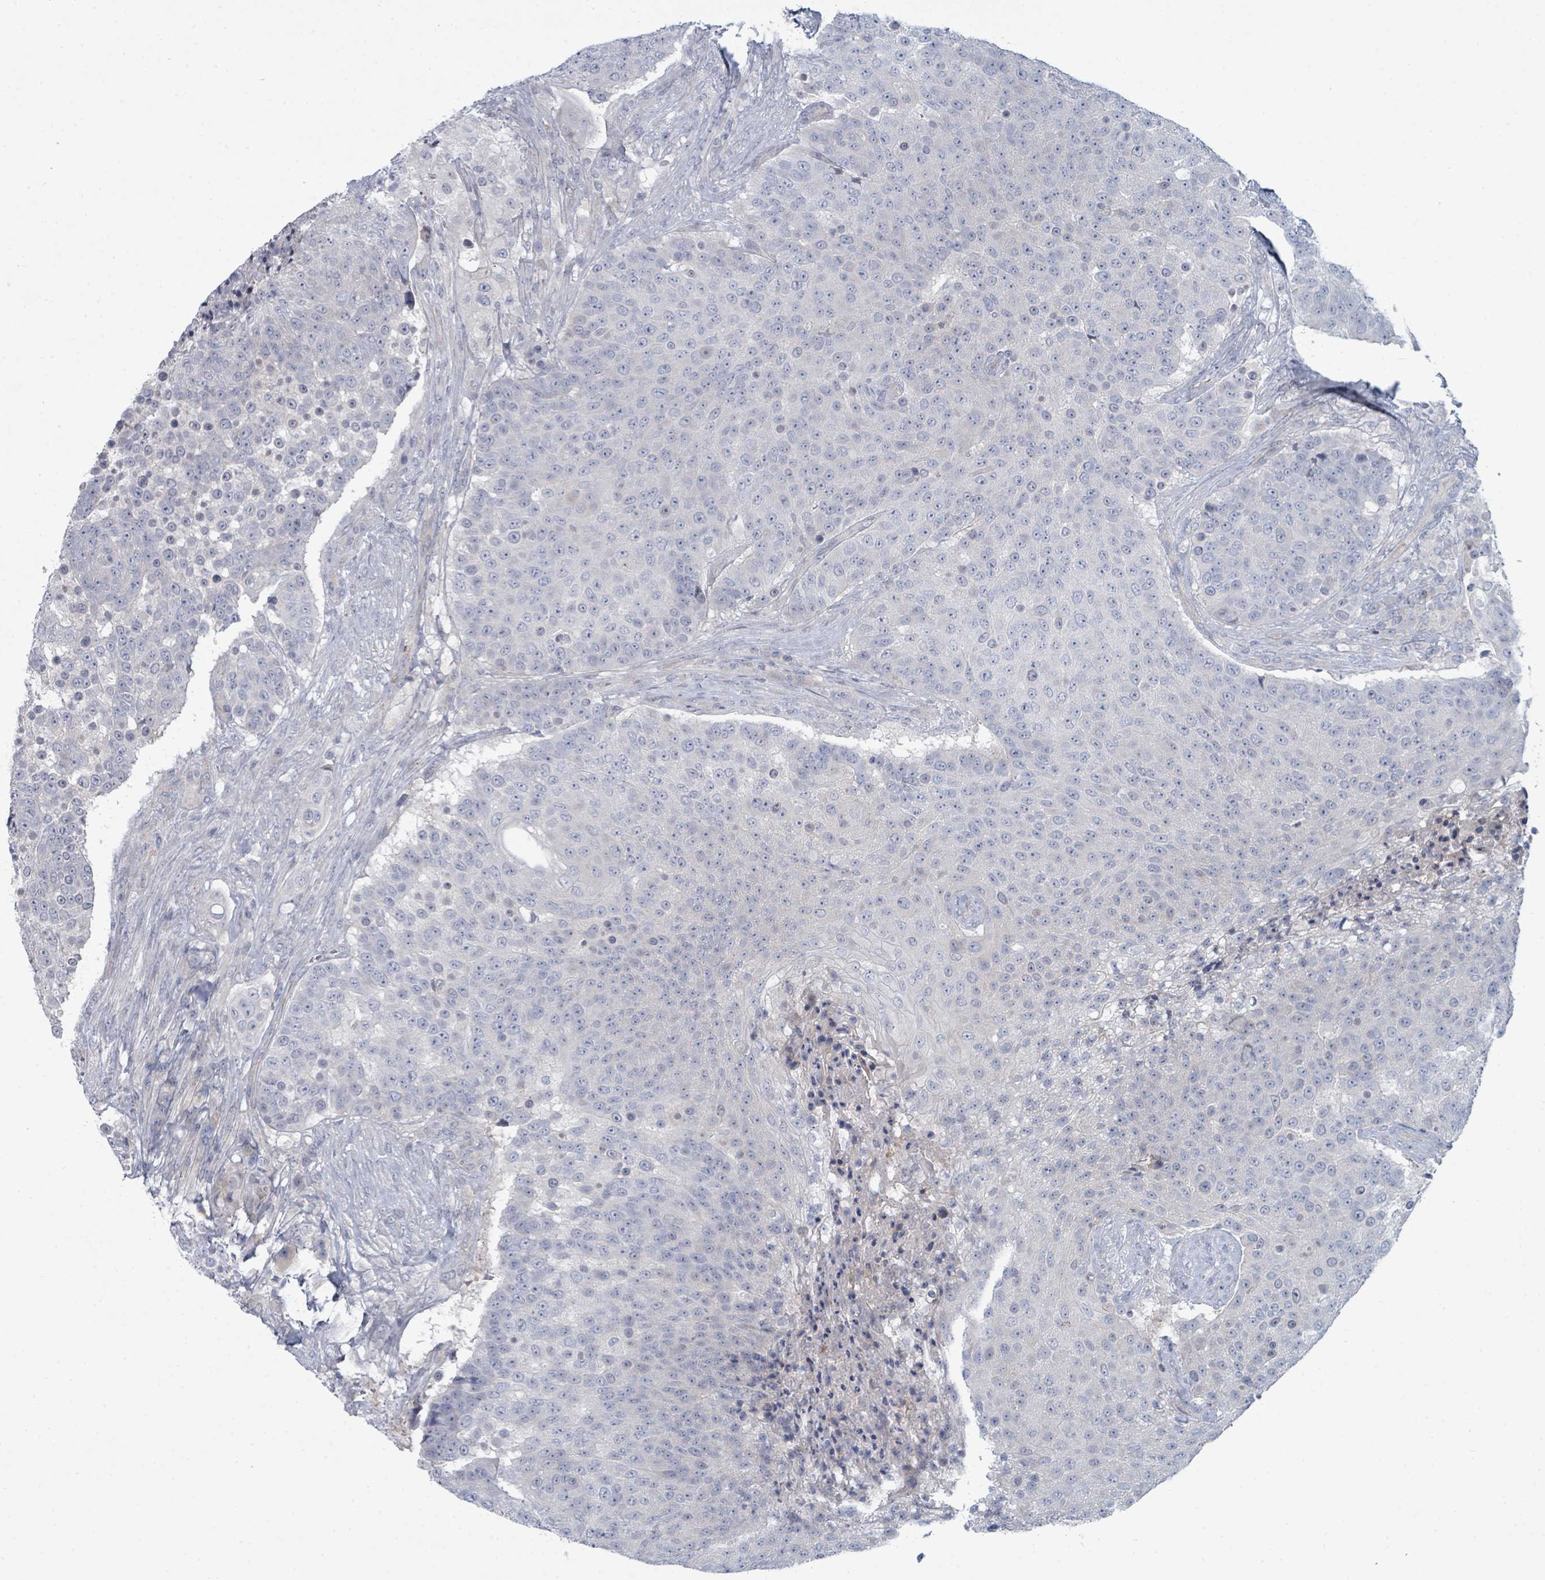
{"staining": {"intensity": "negative", "quantity": "none", "location": "none"}, "tissue": "urothelial cancer", "cell_type": "Tumor cells", "image_type": "cancer", "snomed": [{"axis": "morphology", "description": "Urothelial carcinoma, High grade"}, {"axis": "topography", "description": "Urinary bladder"}], "caption": "Immunohistochemical staining of human urothelial cancer reveals no significant positivity in tumor cells.", "gene": "SLC25A45", "patient": {"sex": "female", "age": 63}}